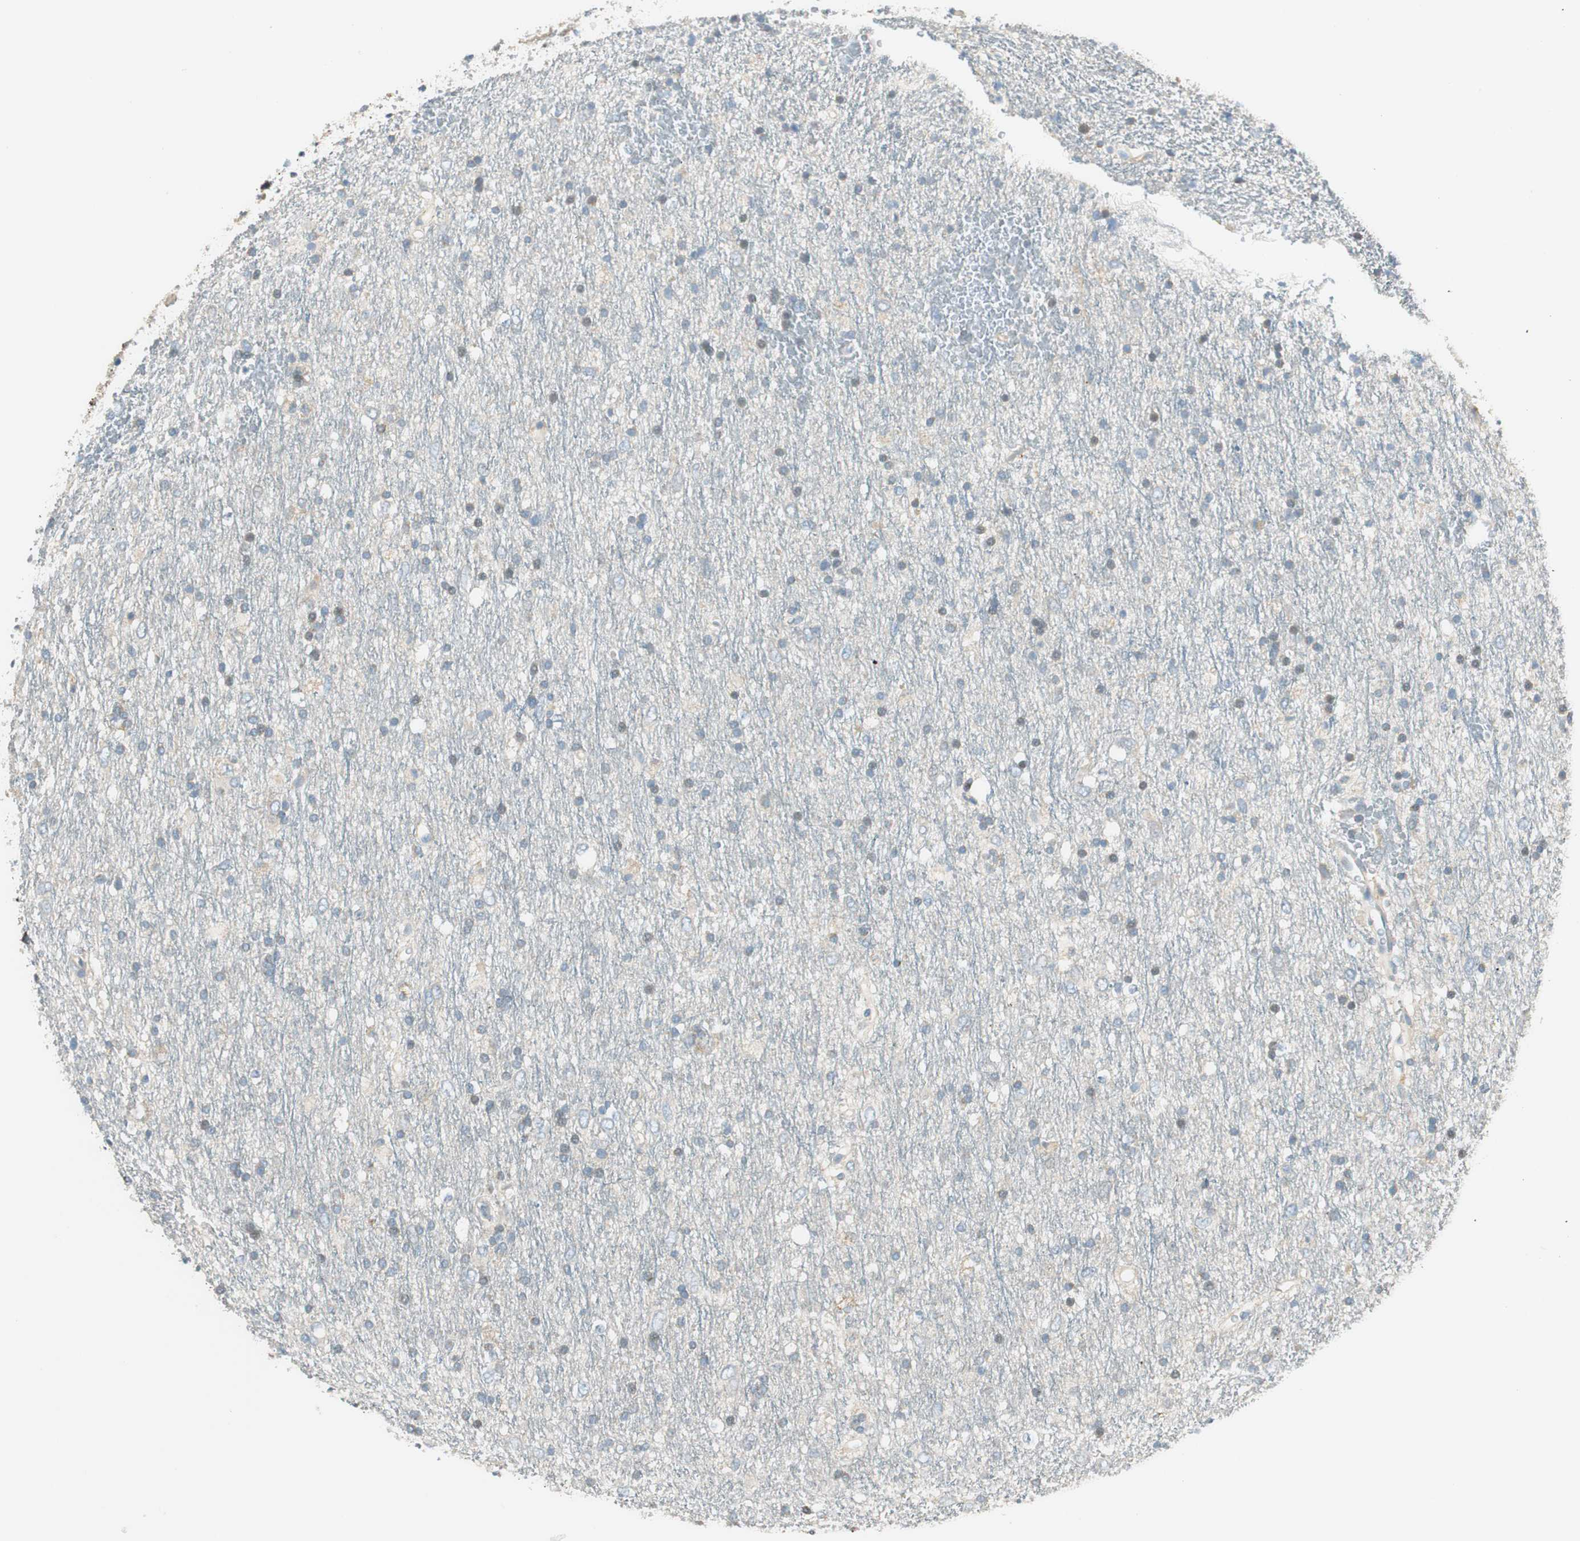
{"staining": {"intensity": "negative", "quantity": "none", "location": "none"}, "tissue": "glioma", "cell_type": "Tumor cells", "image_type": "cancer", "snomed": [{"axis": "morphology", "description": "Glioma, malignant, Low grade"}, {"axis": "topography", "description": "Brain"}], "caption": "Protein analysis of glioma reveals no significant staining in tumor cells. (DAB (3,3'-diaminobenzidine) IHC visualized using brightfield microscopy, high magnification).", "gene": "TACR3", "patient": {"sex": "male", "age": 77}}